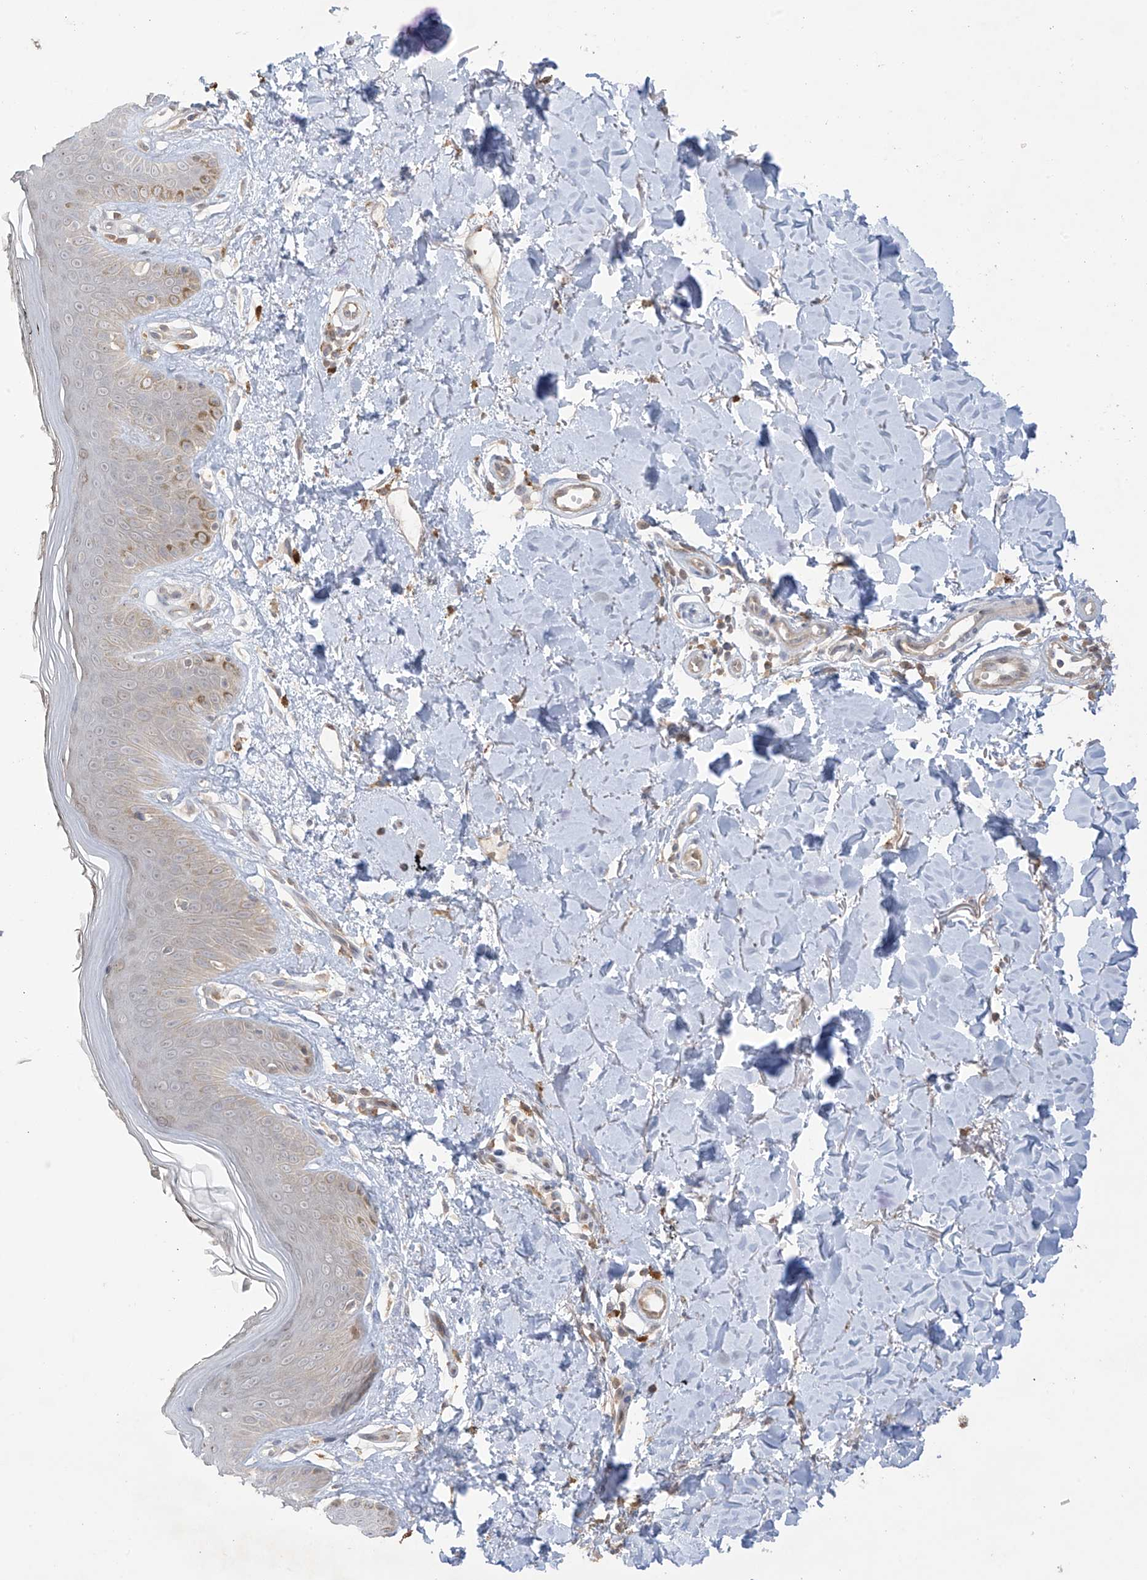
{"staining": {"intensity": "negative", "quantity": "none", "location": "none"}, "tissue": "skin", "cell_type": "Fibroblasts", "image_type": "normal", "snomed": [{"axis": "morphology", "description": "Normal tissue, NOS"}, {"axis": "topography", "description": "Skin"}], "caption": "There is no significant expression in fibroblasts of skin. (DAB (3,3'-diaminobenzidine) immunohistochemistry (IHC) with hematoxylin counter stain).", "gene": "ANGEL2", "patient": {"sex": "female", "age": 64}}